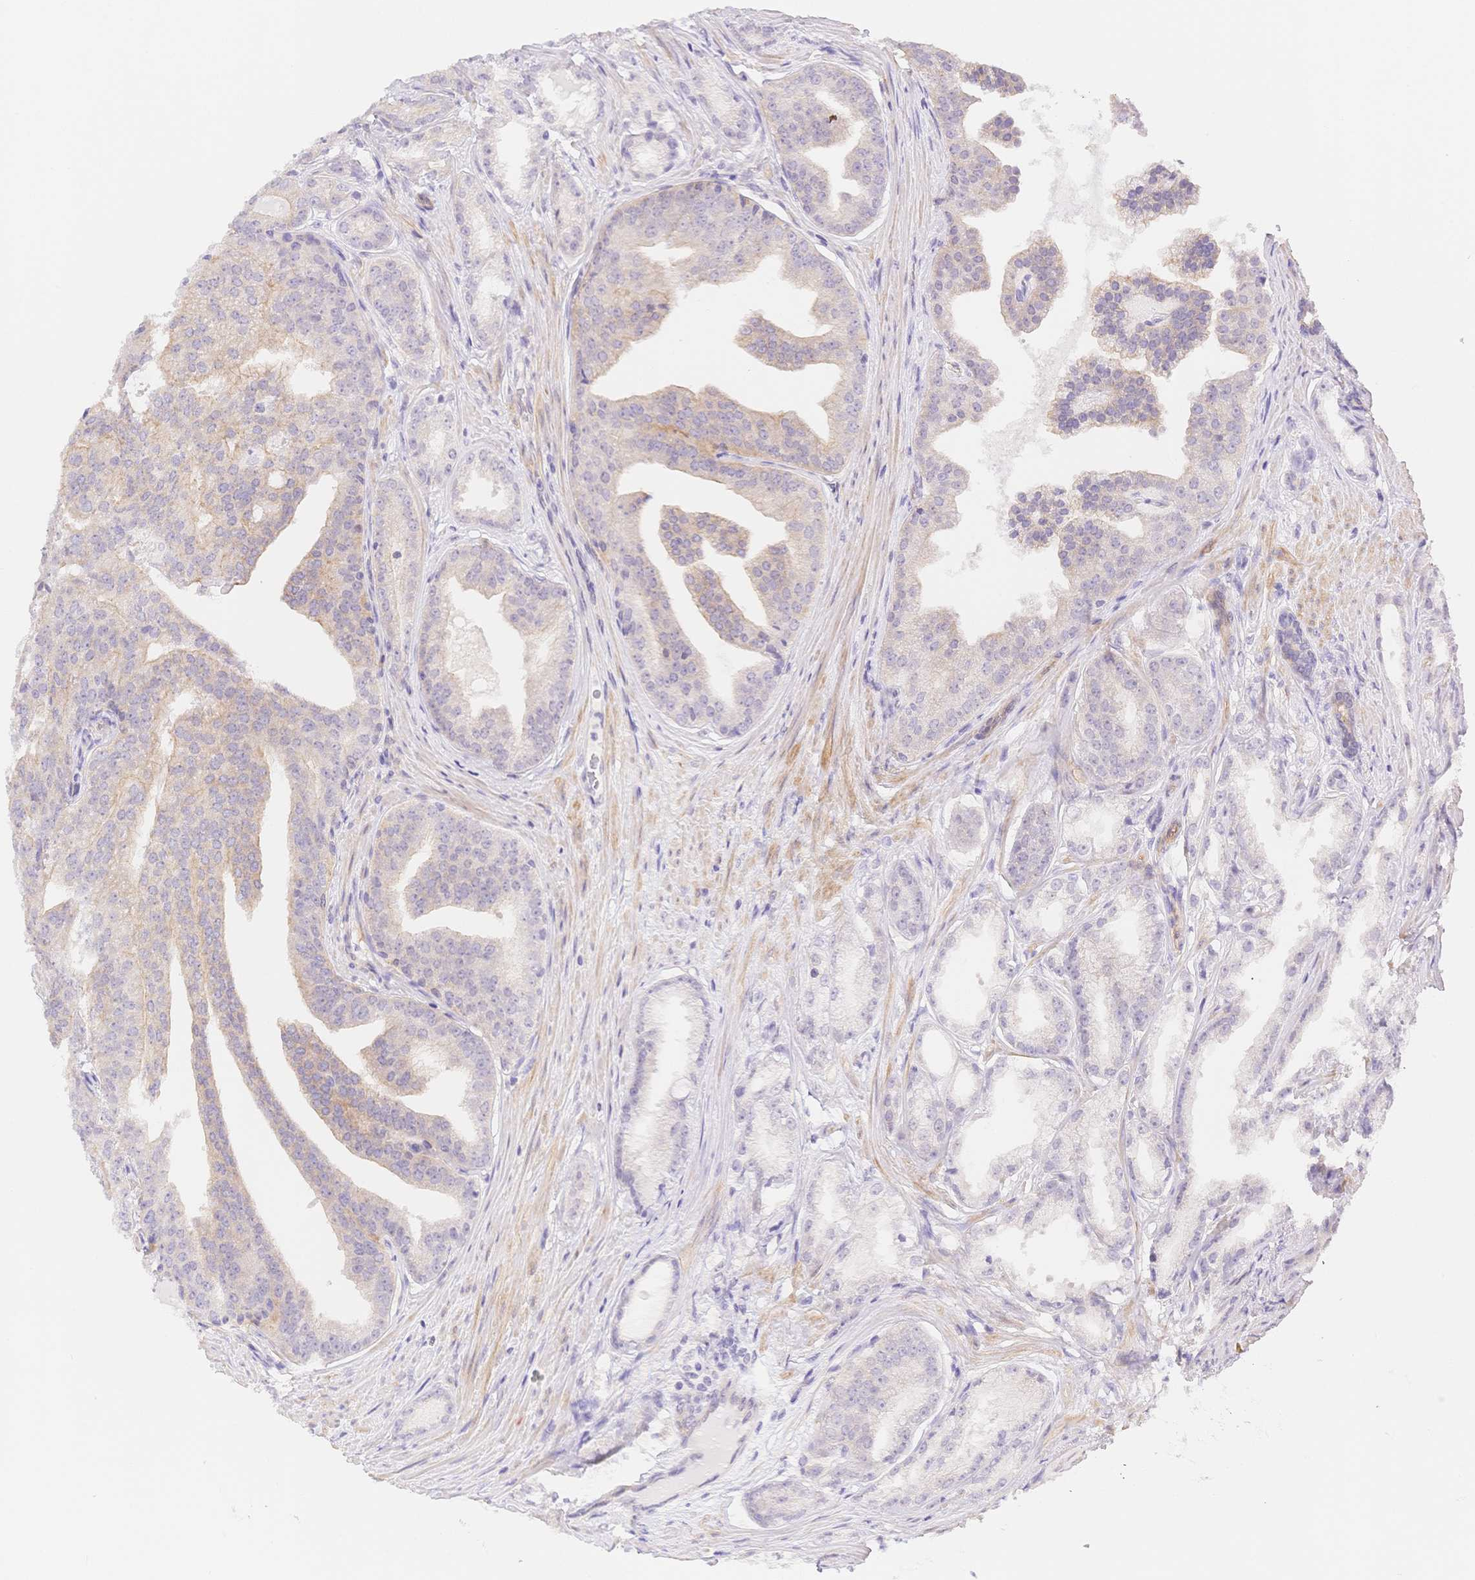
{"staining": {"intensity": "negative", "quantity": "none", "location": "none"}, "tissue": "prostate cancer", "cell_type": "Tumor cells", "image_type": "cancer", "snomed": [{"axis": "morphology", "description": "Adenocarcinoma, Low grade"}, {"axis": "topography", "description": "Prostate"}], "caption": "The micrograph exhibits no staining of tumor cells in prostate cancer.", "gene": "CSN1S1", "patient": {"sex": "male", "age": 65}}